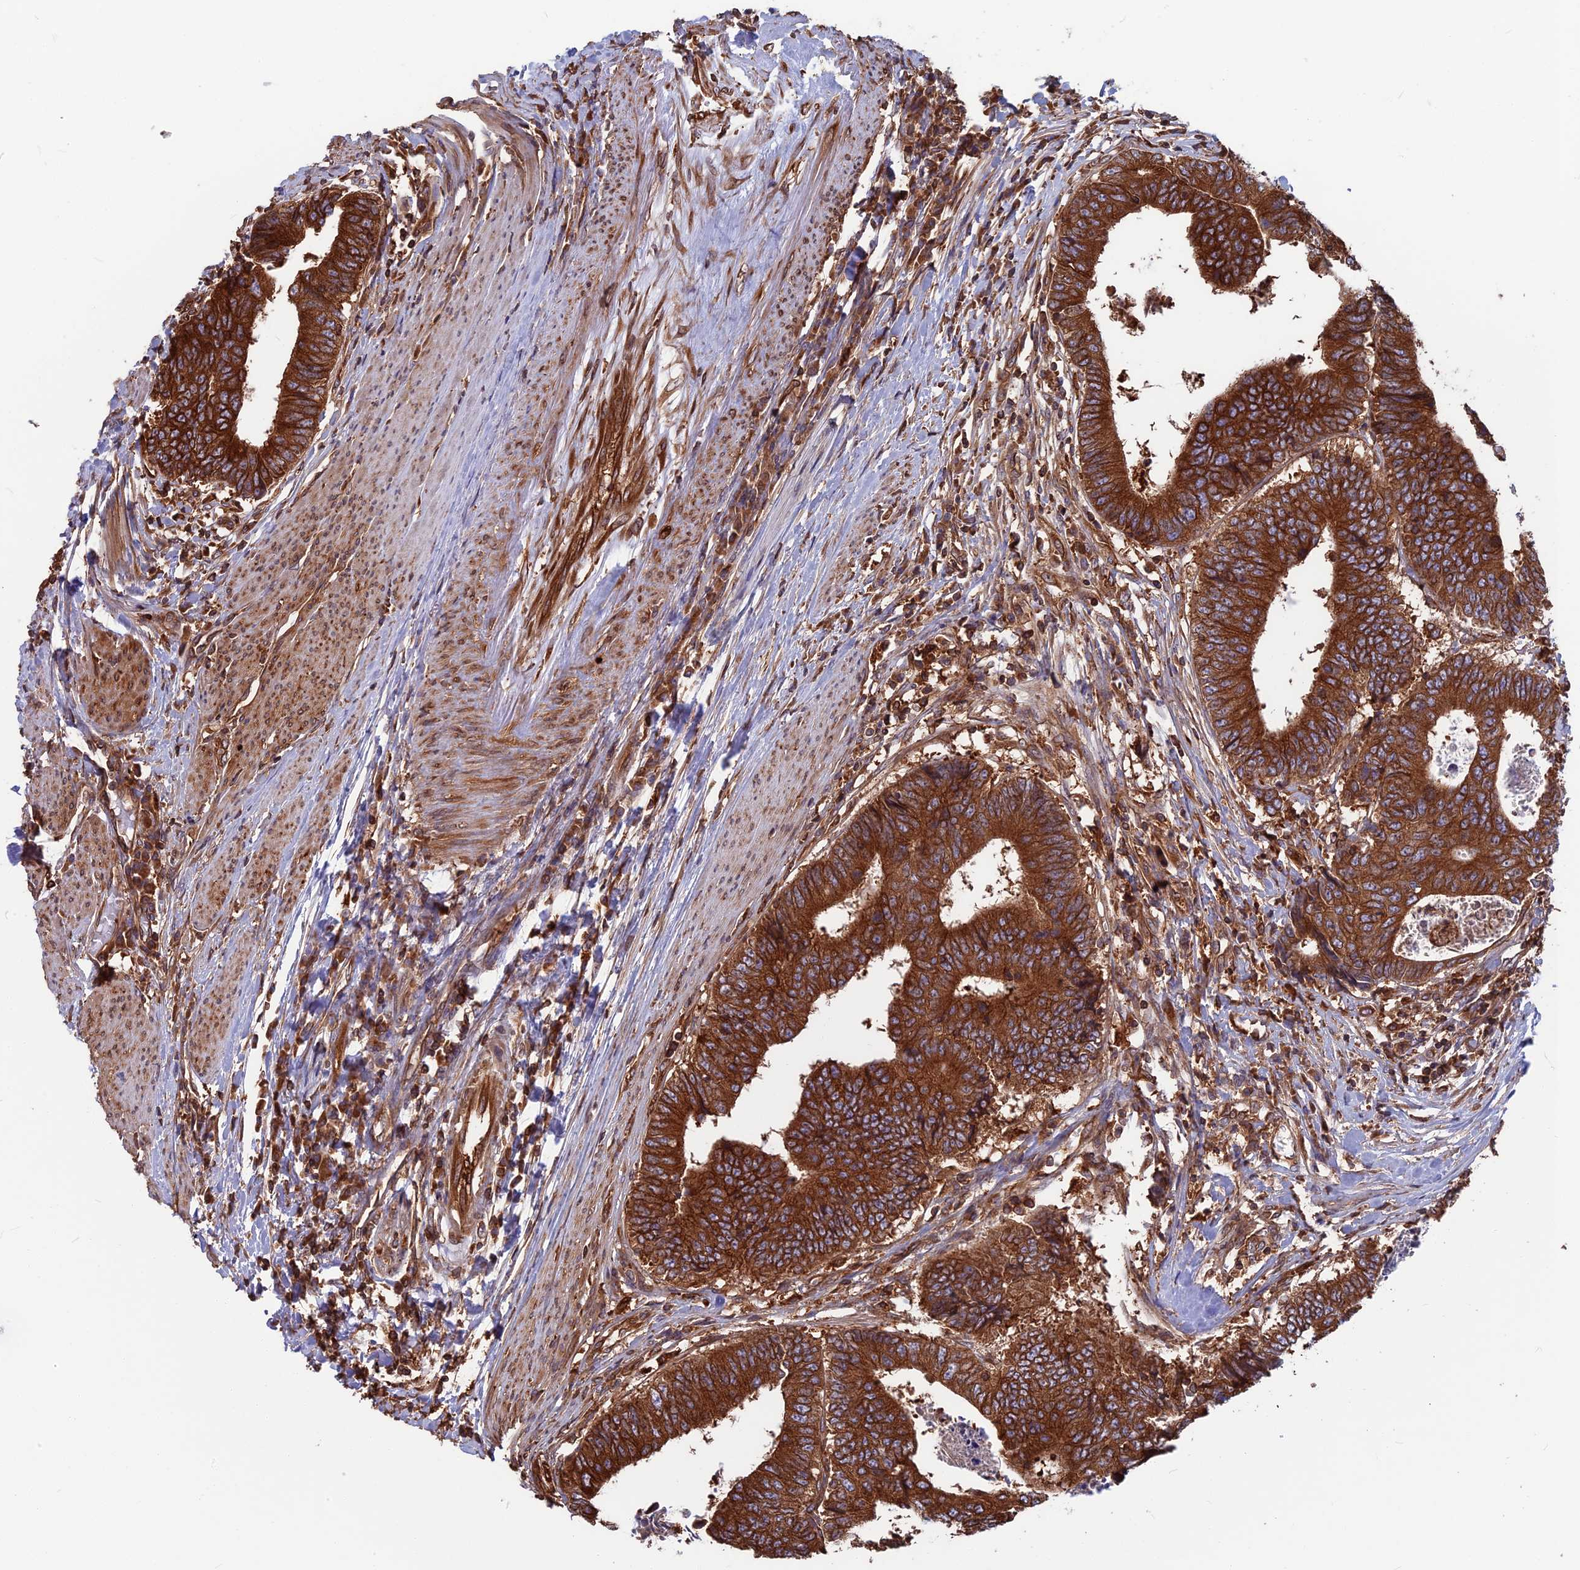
{"staining": {"intensity": "strong", "quantity": ">75%", "location": "cytoplasmic/membranous"}, "tissue": "colorectal cancer", "cell_type": "Tumor cells", "image_type": "cancer", "snomed": [{"axis": "morphology", "description": "Adenocarcinoma, NOS"}, {"axis": "topography", "description": "Rectum"}], "caption": "An image showing strong cytoplasmic/membranous positivity in approximately >75% of tumor cells in colorectal cancer (adenocarcinoma), as visualized by brown immunohistochemical staining.", "gene": "WDR1", "patient": {"sex": "male", "age": 84}}